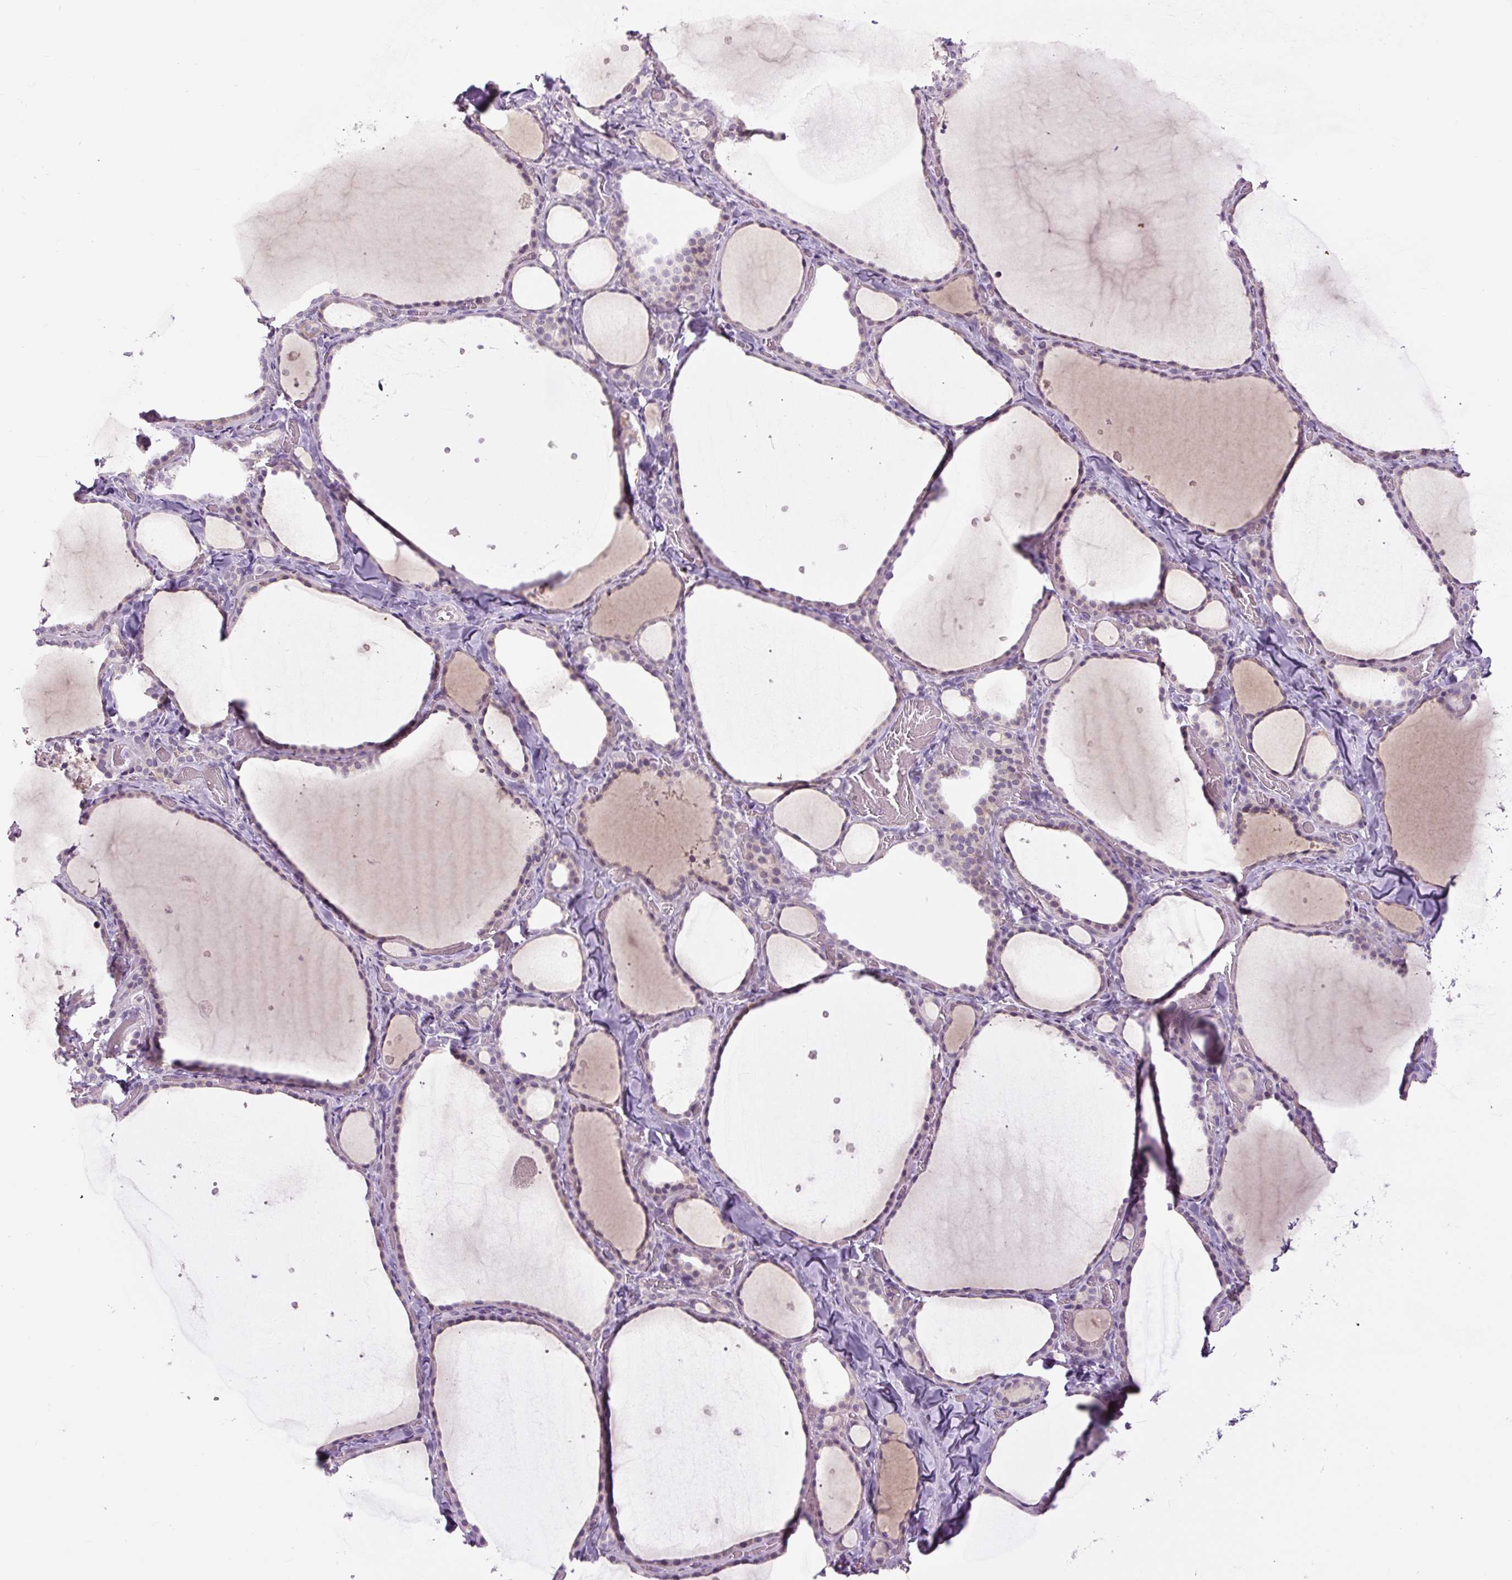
{"staining": {"intensity": "weak", "quantity": "25%-75%", "location": "cytoplasmic/membranous"}, "tissue": "thyroid gland", "cell_type": "Glandular cells", "image_type": "normal", "snomed": [{"axis": "morphology", "description": "Normal tissue, NOS"}, {"axis": "topography", "description": "Thyroid gland"}], "caption": "Immunohistochemistry (DAB) staining of unremarkable thyroid gland reveals weak cytoplasmic/membranous protein staining in about 25%-75% of glandular cells. (Brightfield microscopy of DAB IHC at high magnification).", "gene": "FABP7", "patient": {"sex": "female", "age": 36}}